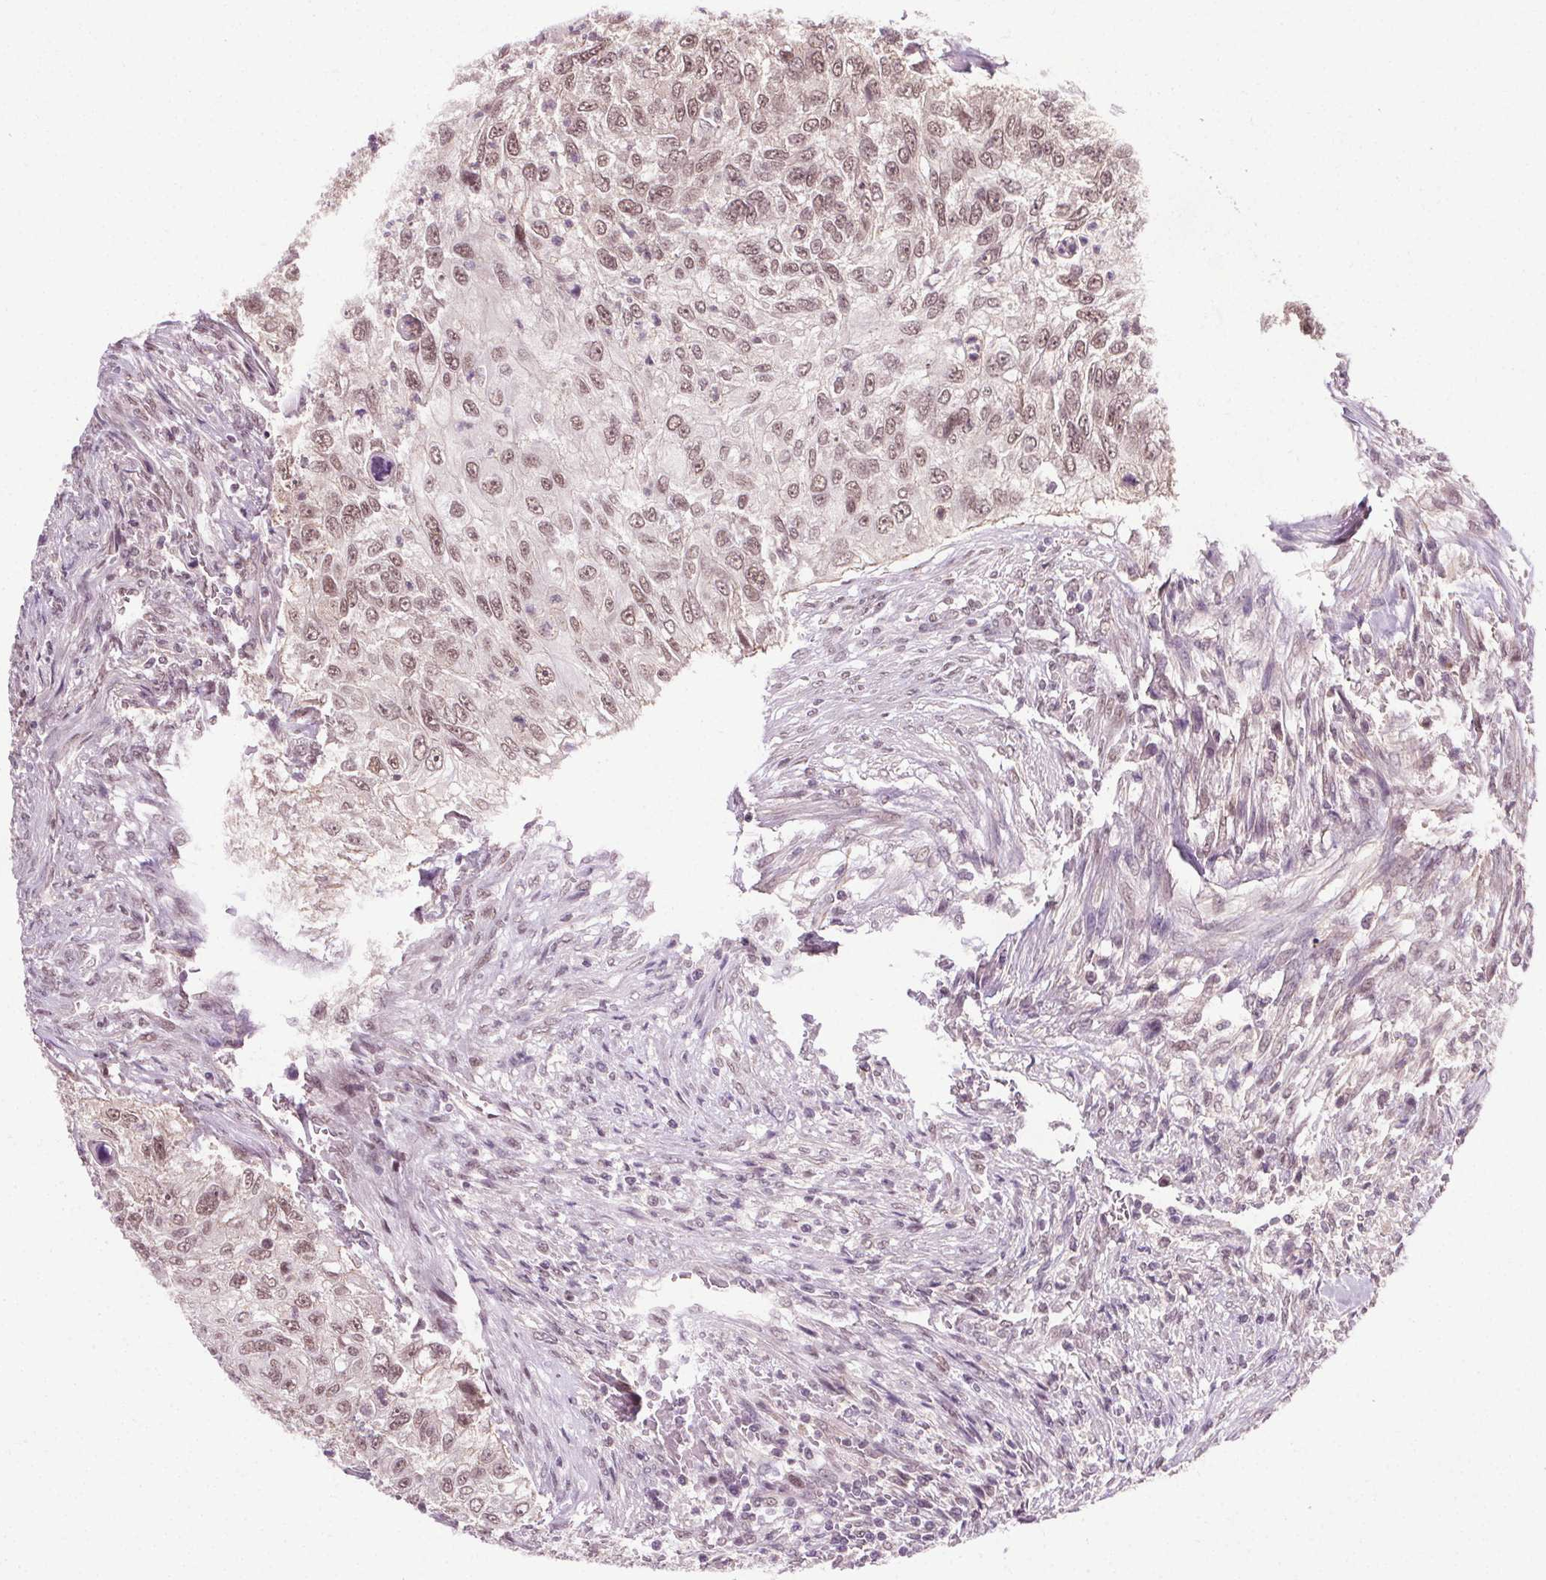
{"staining": {"intensity": "moderate", "quantity": ">75%", "location": "nuclear"}, "tissue": "urothelial cancer", "cell_type": "Tumor cells", "image_type": "cancer", "snomed": [{"axis": "morphology", "description": "Urothelial carcinoma, High grade"}, {"axis": "topography", "description": "Urinary bladder"}], "caption": "IHC (DAB (3,3'-diaminobenzidine)) staining of urothelial cancer demonstrates moderate nuclear protein expression in about >75% of tumor cells. (DAB = brown stain, brightfield microscopy at high magnification).", "gene": "MED6", "patient": {"sex": "female", "age": 60}}